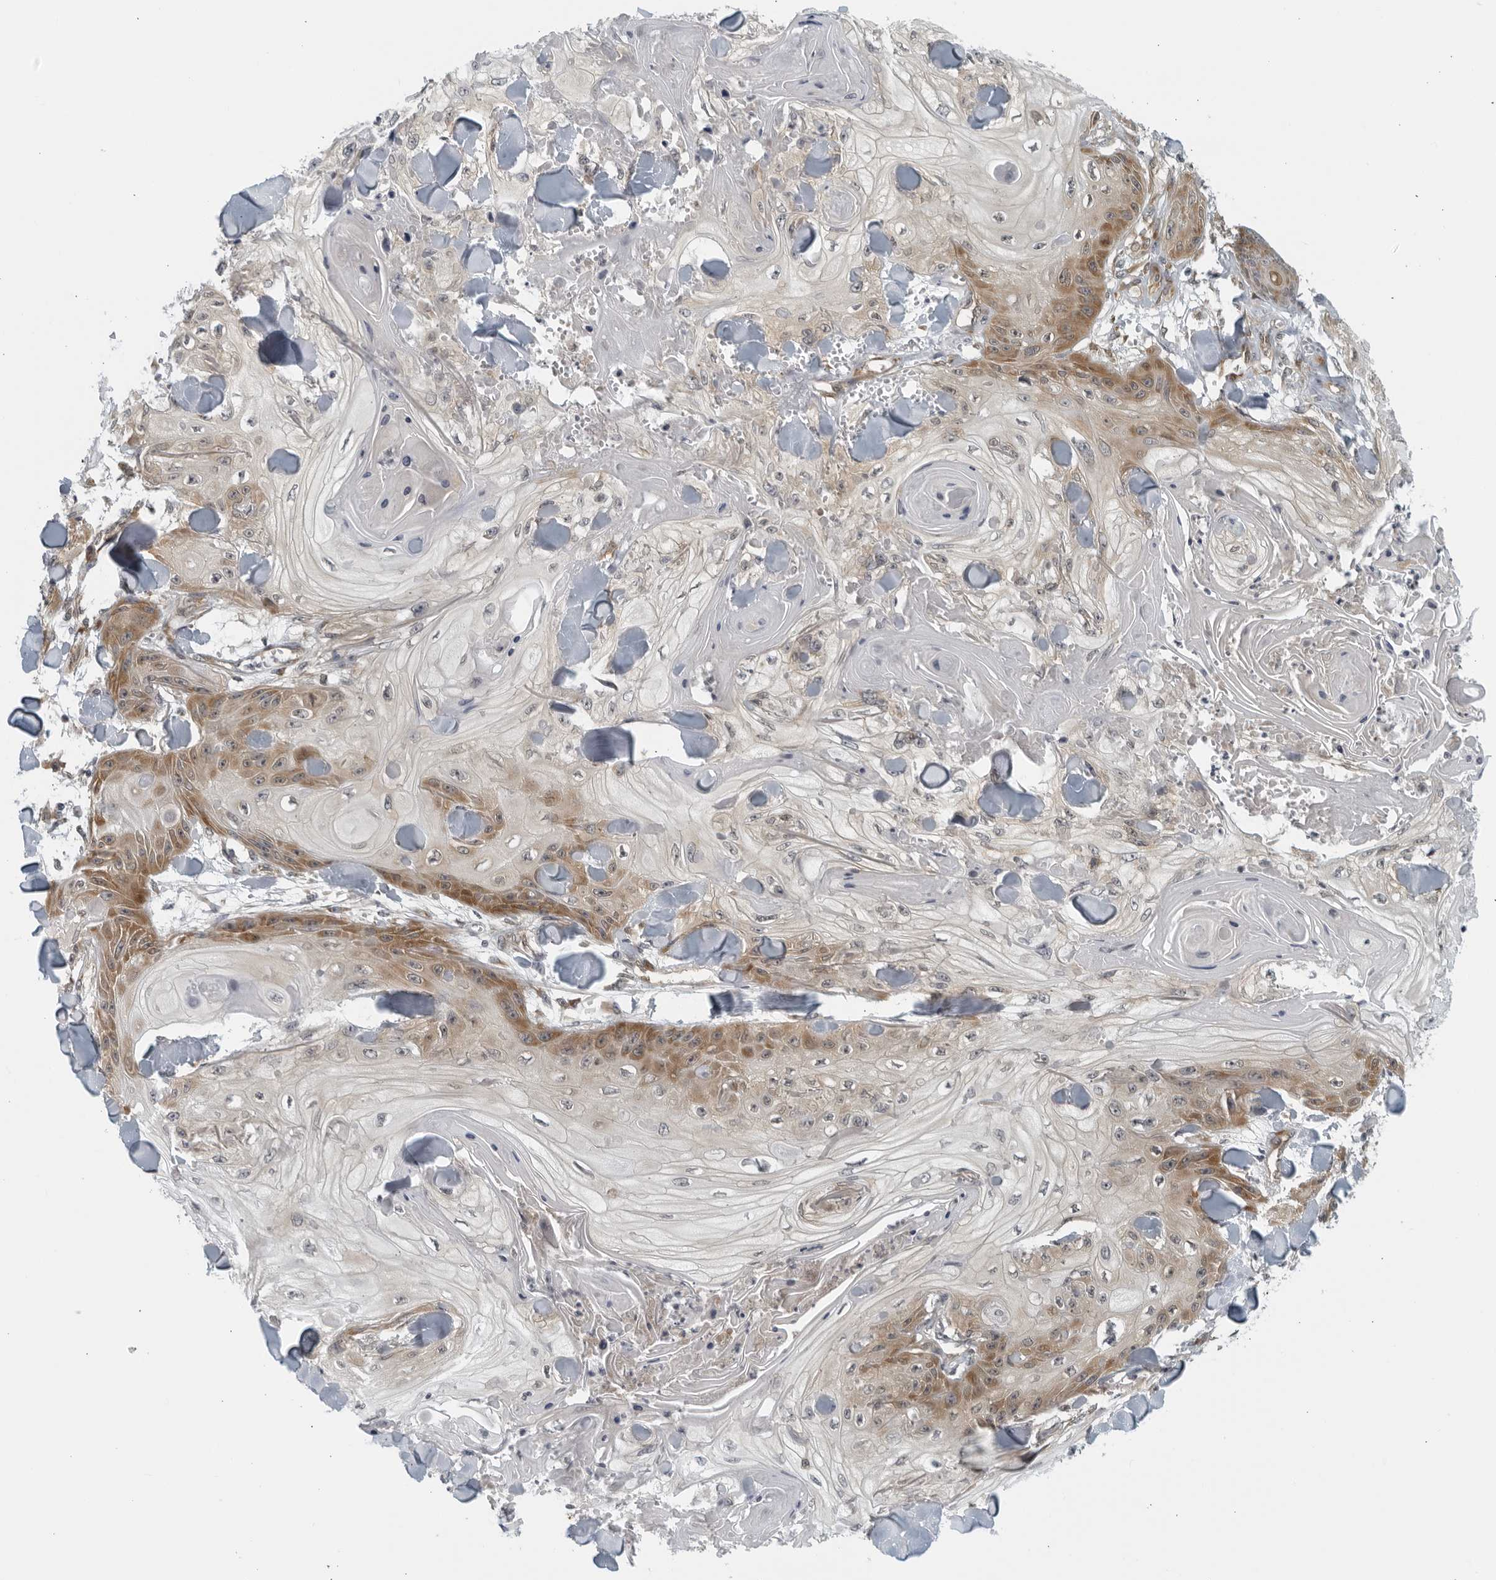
{"staining": {"intensity": "moderate", "quantity": "<25%", "location": "cytoplasmic/membranous"}, "tissue": "skin cancer", "cell_type": "Tumor cells", "image_type": "cancer", "snomed": [{"axis": "morphology", "description": "Squamous cell carcinoma, NOS"}, {"axis": "topography", "description": "Skin"}], "caption": "The micrograph shows a brown stain indicating the presence of a protein in the cytoplasmic/membranous of tumor cells in skin cancer. The protein of interest is stained brown, and the nuclei are stained in blue (DAB IHC with brightfield microscopy, high magnification).", "gene": "RC3H1", "patient": {"sex": "male", "age": 74}}